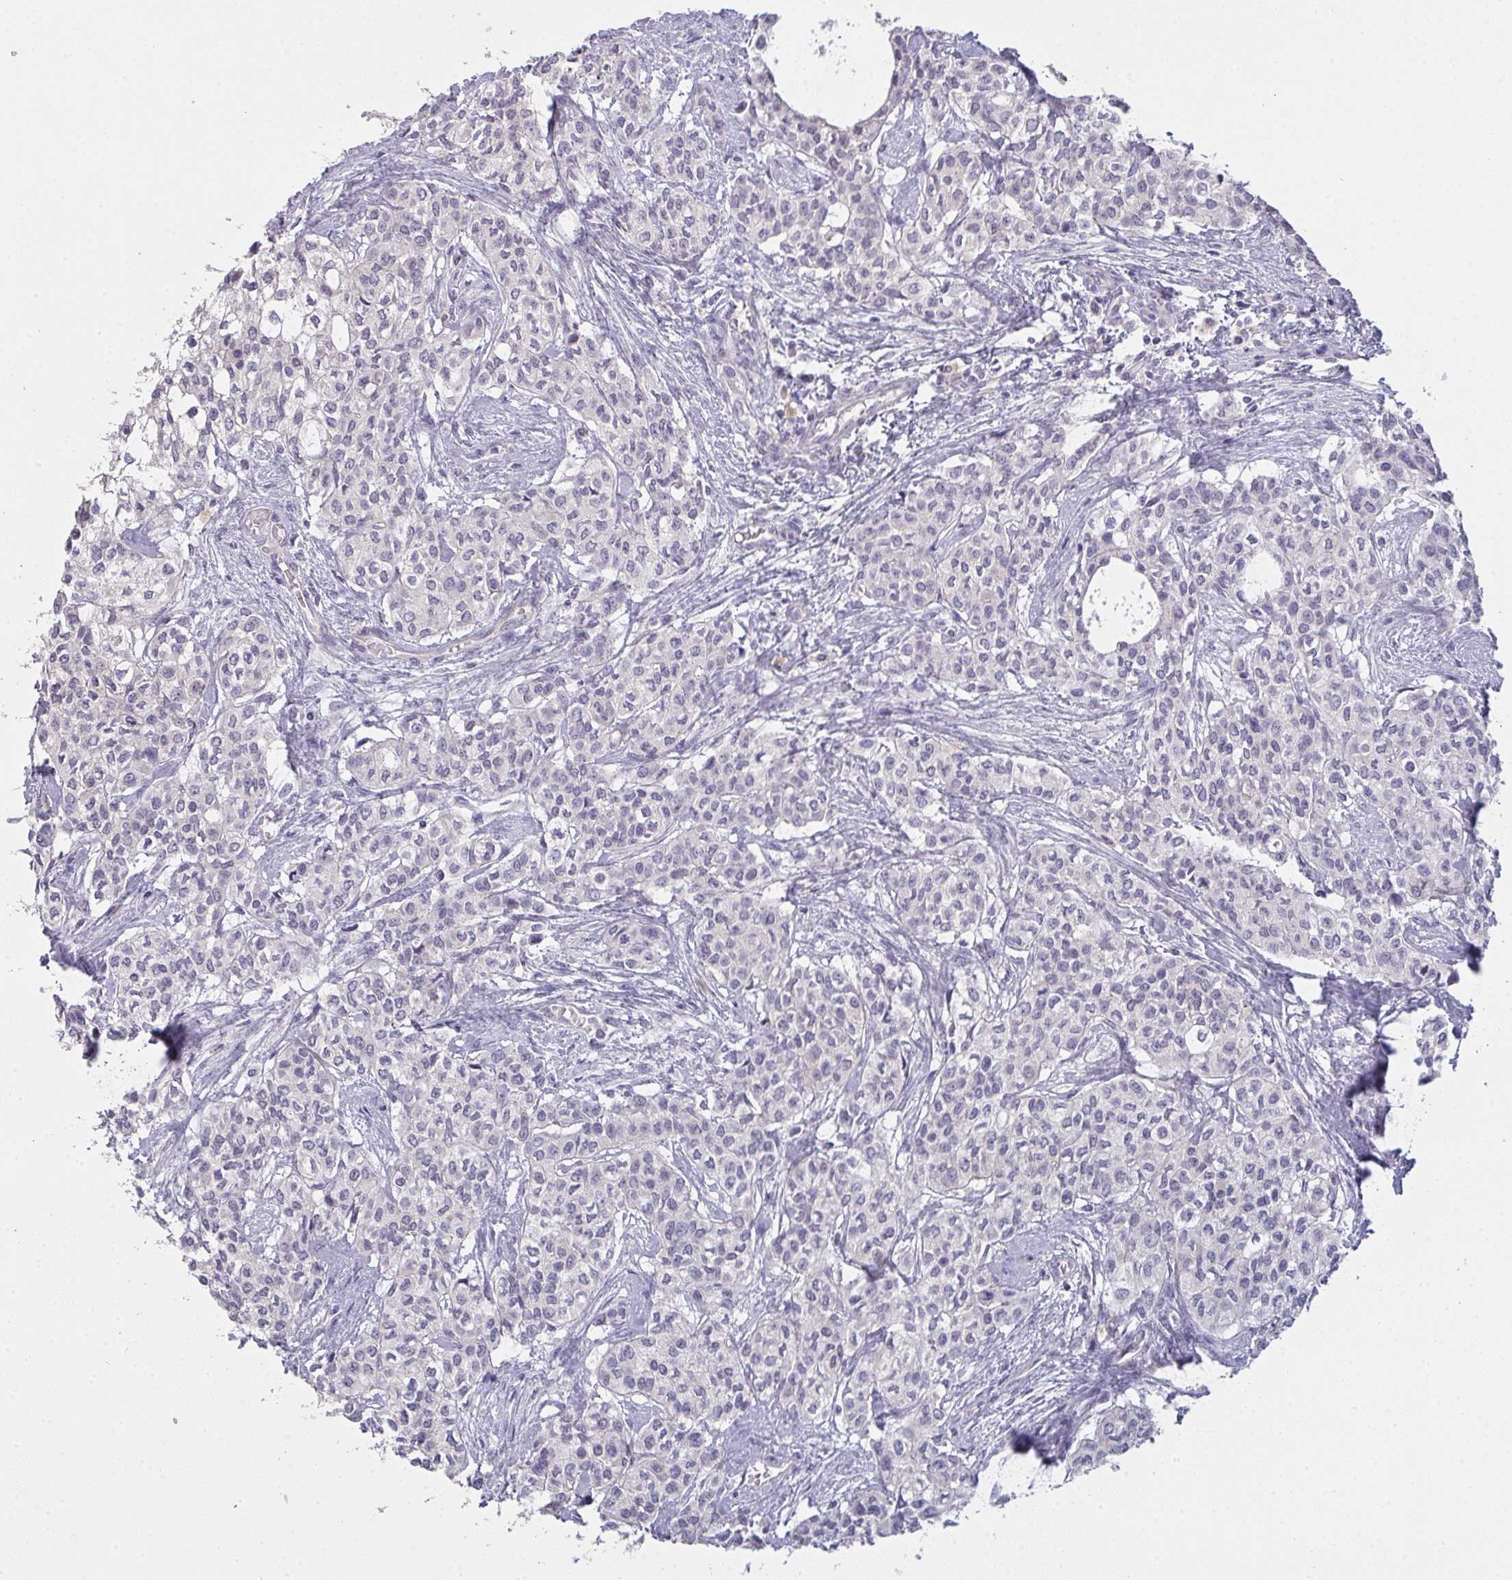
{"staining": {"intensity": "negative", "quantity": "none", "location": "none"}, "tissue": "head and neck cancer", "cell_type": "Tumor cells", "image_type": "cancer", "snomed": [{"axis": "morphology", "description": "Adenocarcinoma, NOS"}, {"axis": "topography", "description": "Head-Neck"}], "caption": "A high-resolution image shows immunohistochemistry (IHC) staining of head and neck cancer, which reveals no significant staining in tumor cells.", "gene": "TMEM219", "patient": {"sex": "male", "age": 81}}